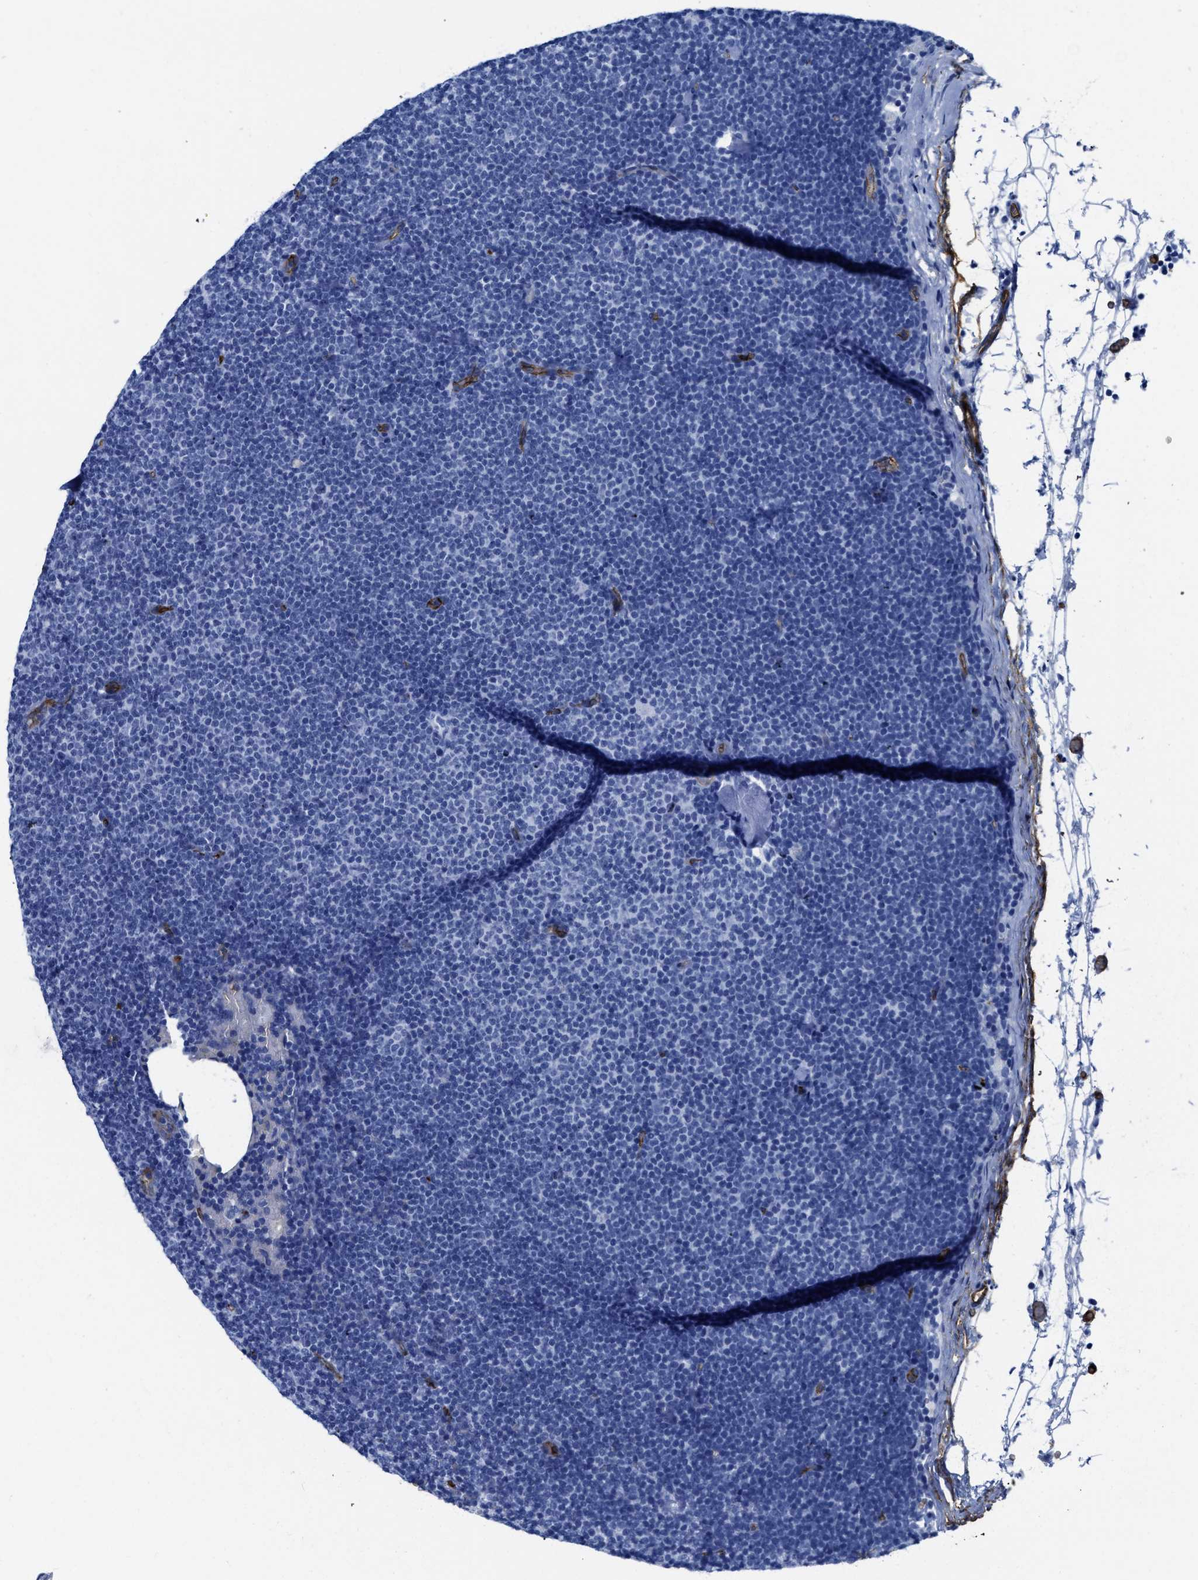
{"staining": {"intensity": "negative", "quantity": "none", "location": "none"}, "tissue": "lymphoma", "cell_type": "Tumor cells", "image_type": "cancer", "snomed": [{"axis": "morphology", "description": "Malignant lymphoma, non-Hodgkin's type, Low grade"}, {"axis": "topography", "description": "Lymph node"}], "caption": "Immunohistochemical staining of lymphoma demonstrates no significant expression in tumor cells.", "gene": "AQP1", "patient": {"sex": "female", "age": 53}}